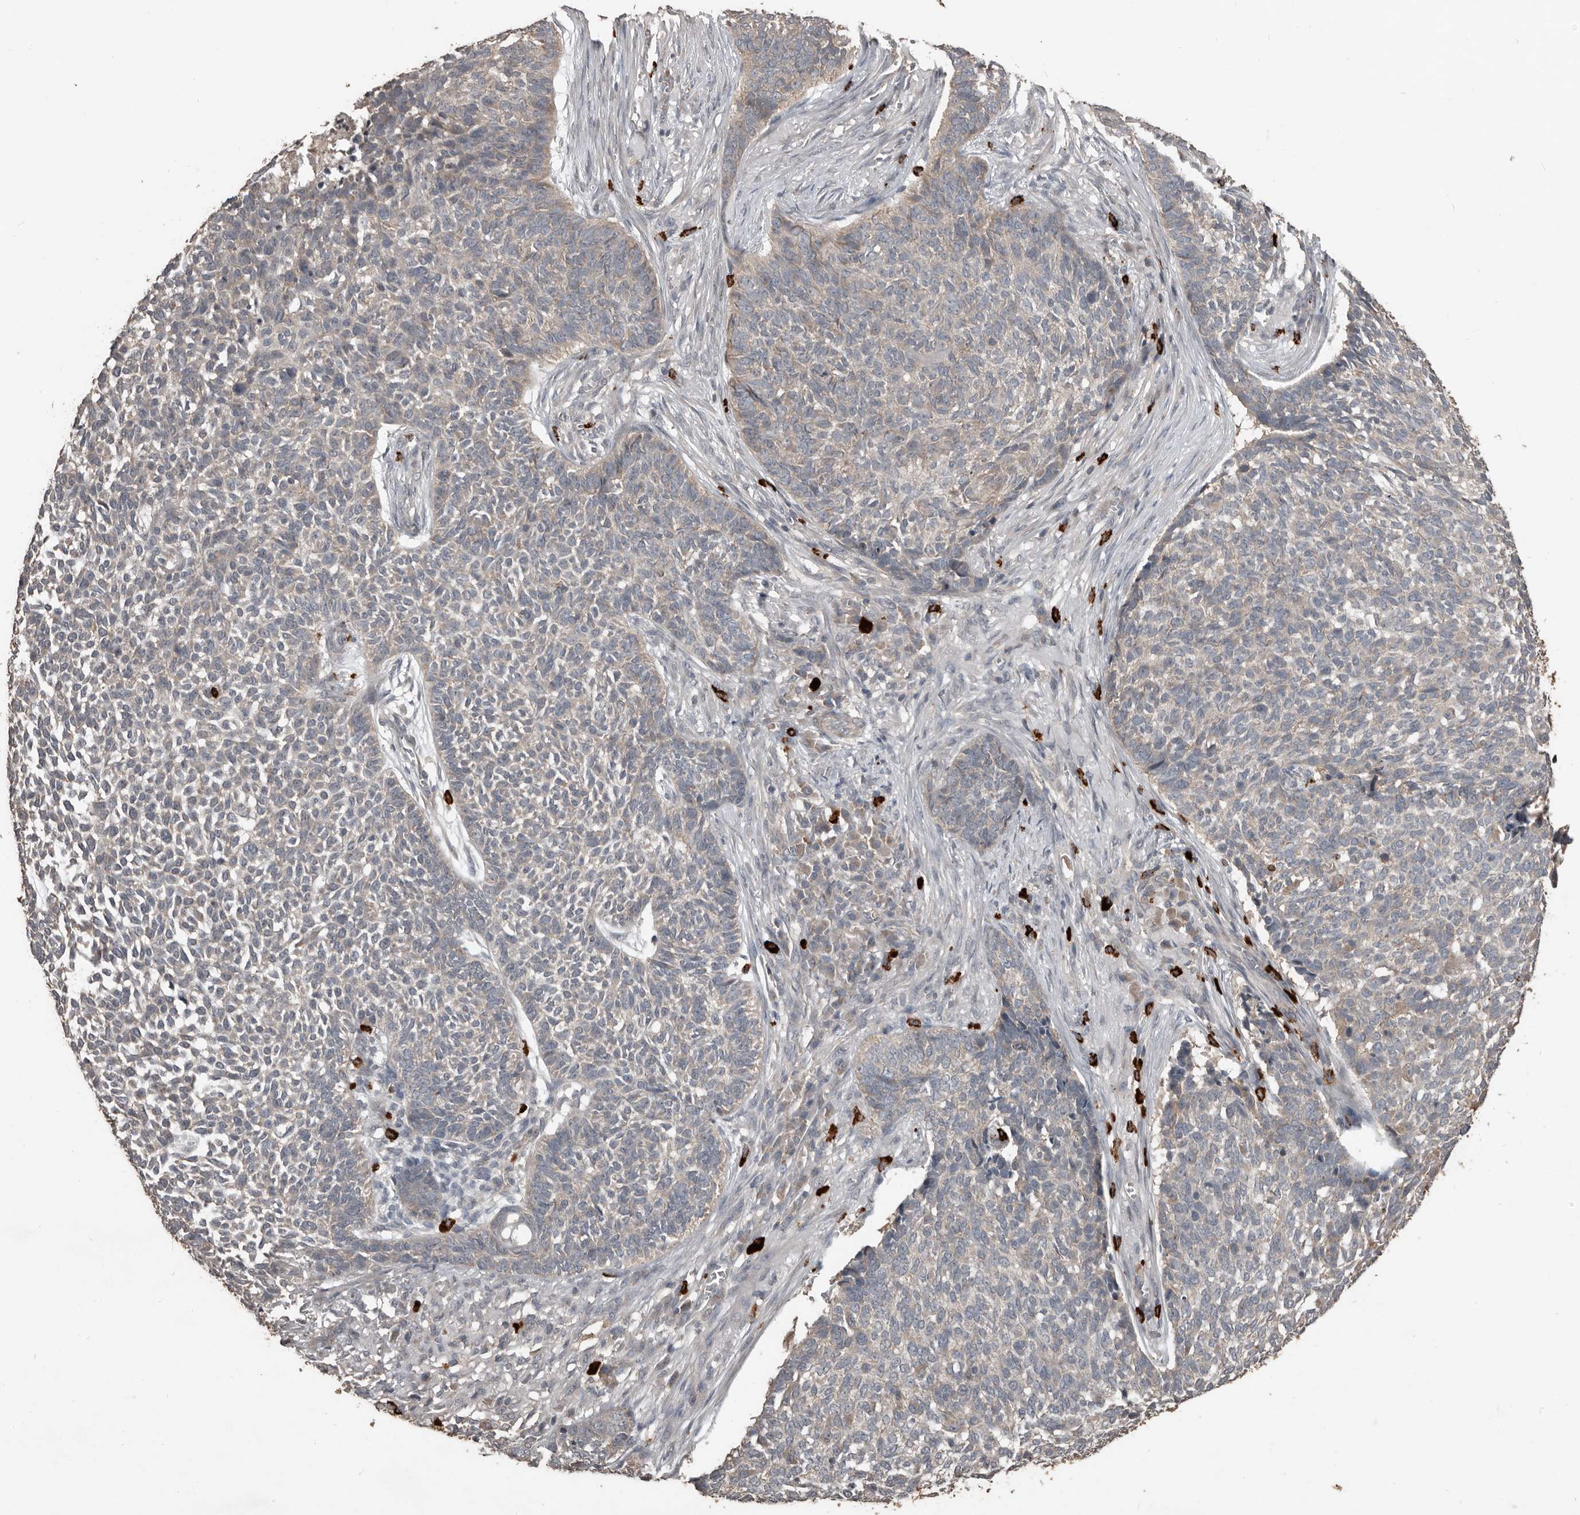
{"staining": {"intensity": "weak", "quantity": "25%-75%", "location": "cytoplasmic/membranous"}, "tissue": "skin cancer", "cell_type": "Tumor cells", "image_type": "cancer", "snomed": [{"axis": "morphology", "description": "Basal cell carcinoma"}, {"axis": "topography", "description": "Skin"}], "caption": "Protein staining of skin cancer tissue shows weak cytoplasmic/membranous positivity in about 25%-75% of tumor cells. (DAB IHC, brown staining for protein, blue staining for nuclei).", "gene": "BAMBI", "patient": {"sex": "male", "age": 85}}